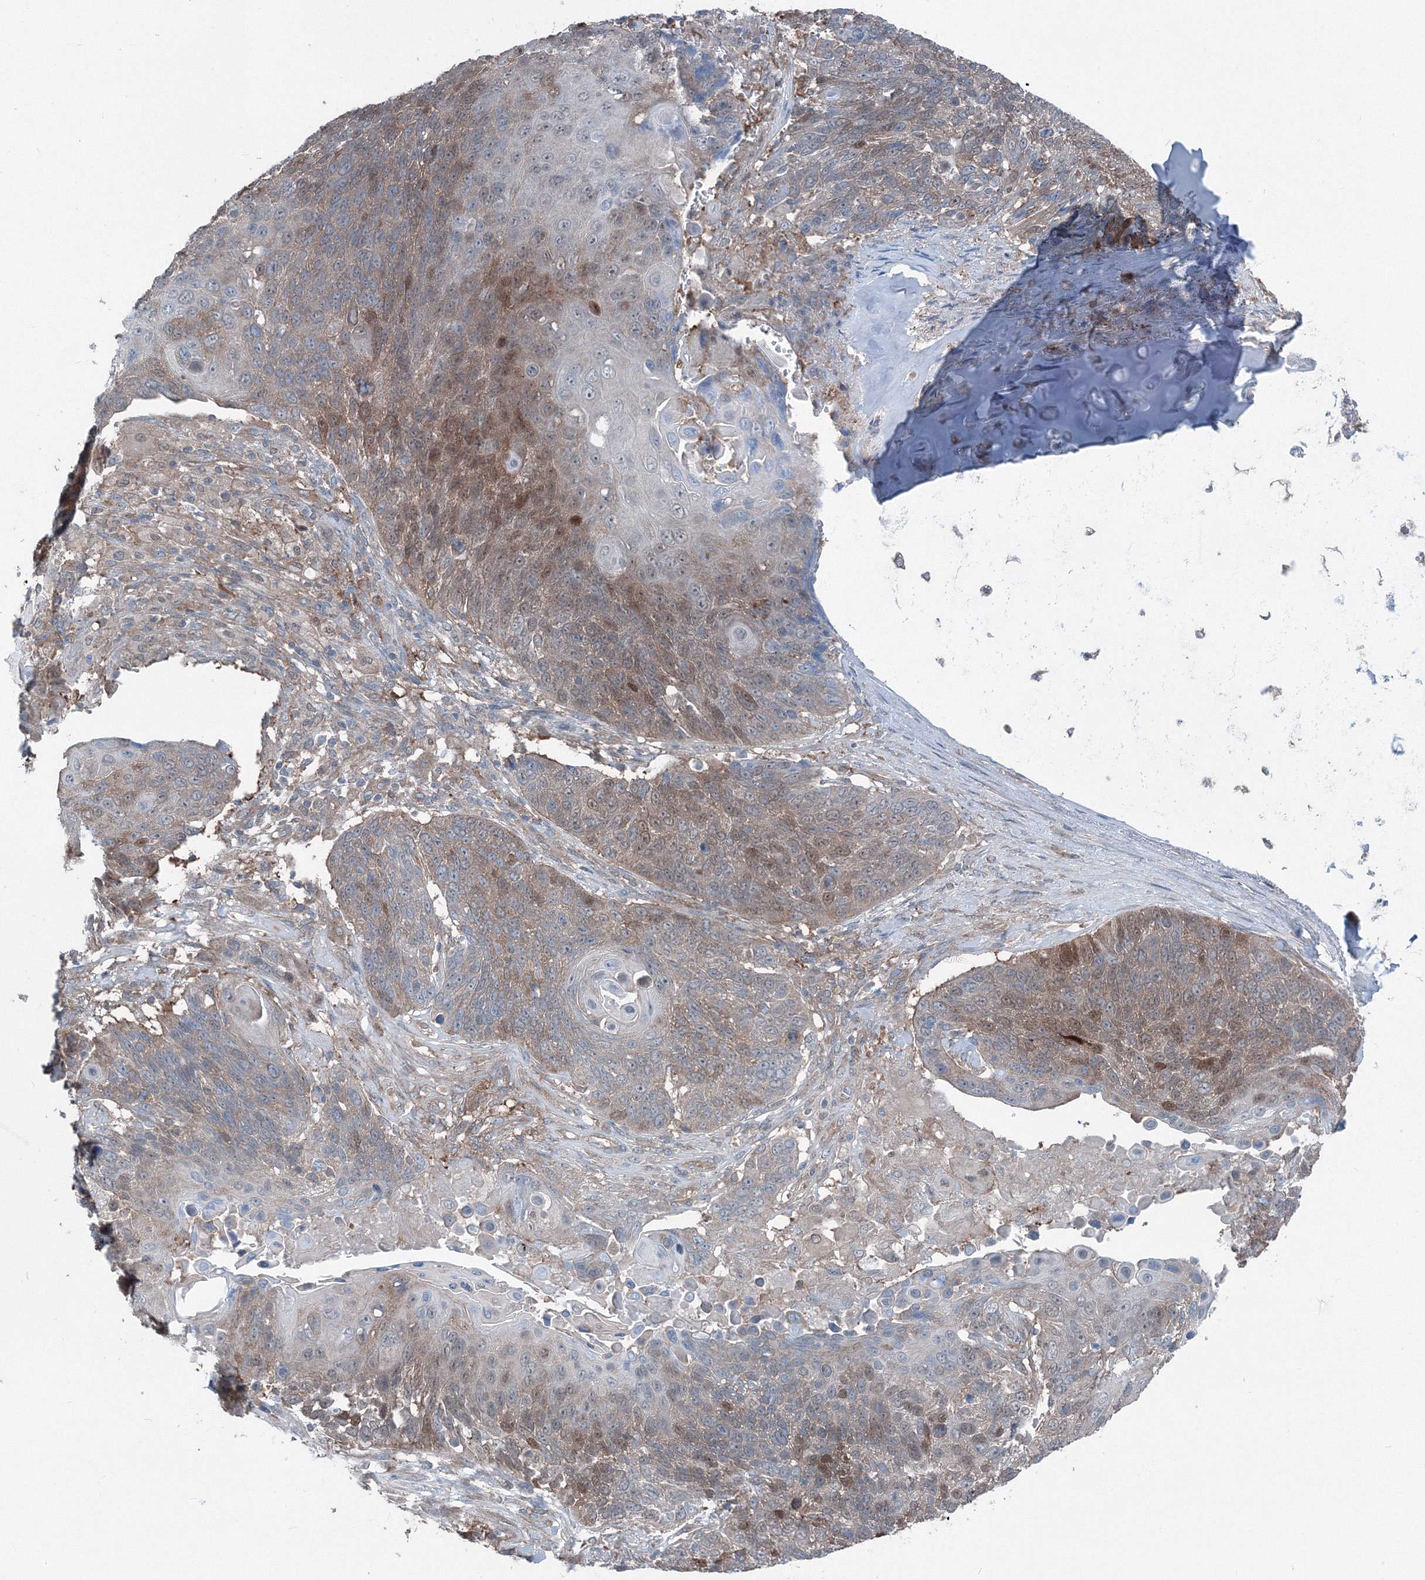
{"staining": {"intensity": "moderate", "quantity": ">75%", "location": "cytoplasmic/membranous,nuclear"}, "tissue": "lung cancer", "cell_type": "Tumor cells", "image_type": "cancer", "snomed": [{"axis": "morphology", "description": "Squamous cell carcinoma, NOS"}, {"axis": "topography", "description": "Lung"}], "caption": "An immunohistochemistry photomicrograph of tumor tissue is shown. Protein staining in brown labels moderate cytoplasmic/membranous and nuclear positivity in lung cancer within tumor cells.", "gene": "TPRKB", "patient": {"sex": "male", "age": 66}}